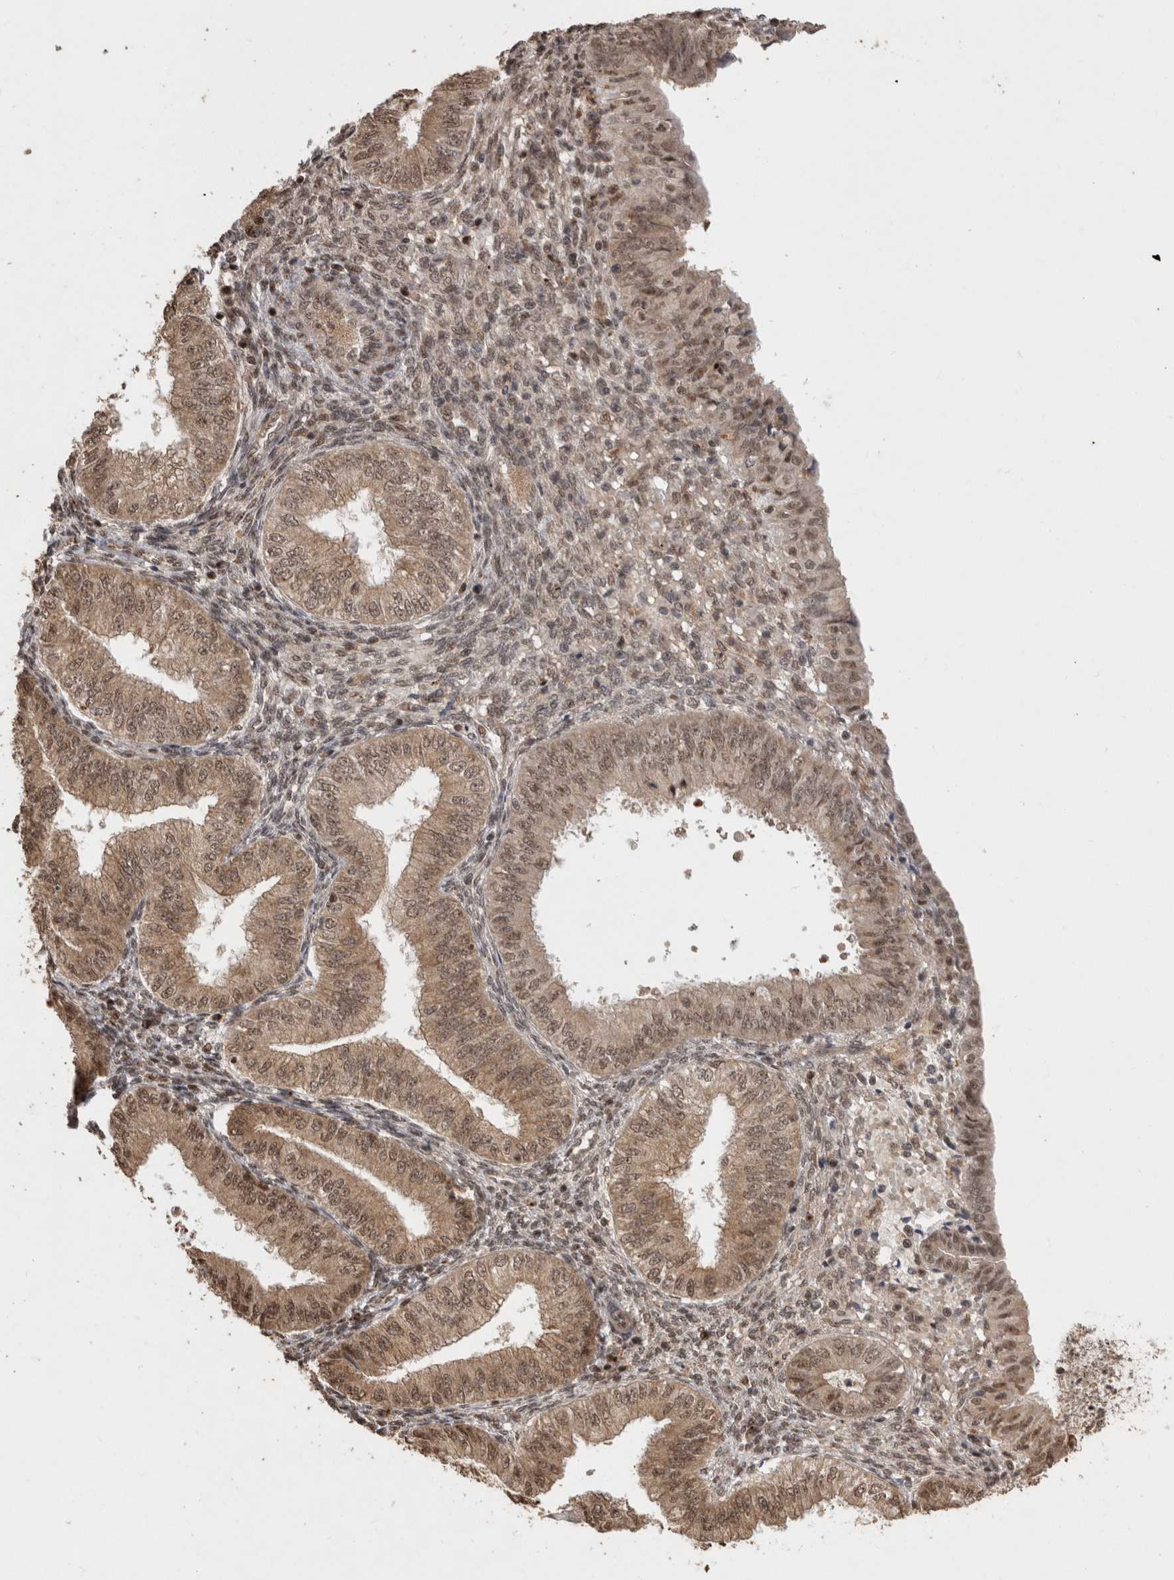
{"staining": {"intensity": "moderate", "quantity": ">75%", "location": "cytoplasmic/membranous,nuclear"}, "tissue": "endometrial cancer", "cell_type": "Tumor cells", "image_type": "cancer", "snomed": [{"axis": "morphology", "description": "Normal tissue, NOS"}, {"axis": "morphology", "description": "Adenocarcinoma, NOS"}, {"axis": "topography", "description": "Endometrium"}], "caption": "There is medium levels of moderate cytoplasmic/membranous and nuclear expression in tumor cells of adenocarcinoma (endometrial), as demonstrated by immunohistochemical staining (brown color).", "gene": "KEAP1", "patient": {"sex": "female", "age": 53}}